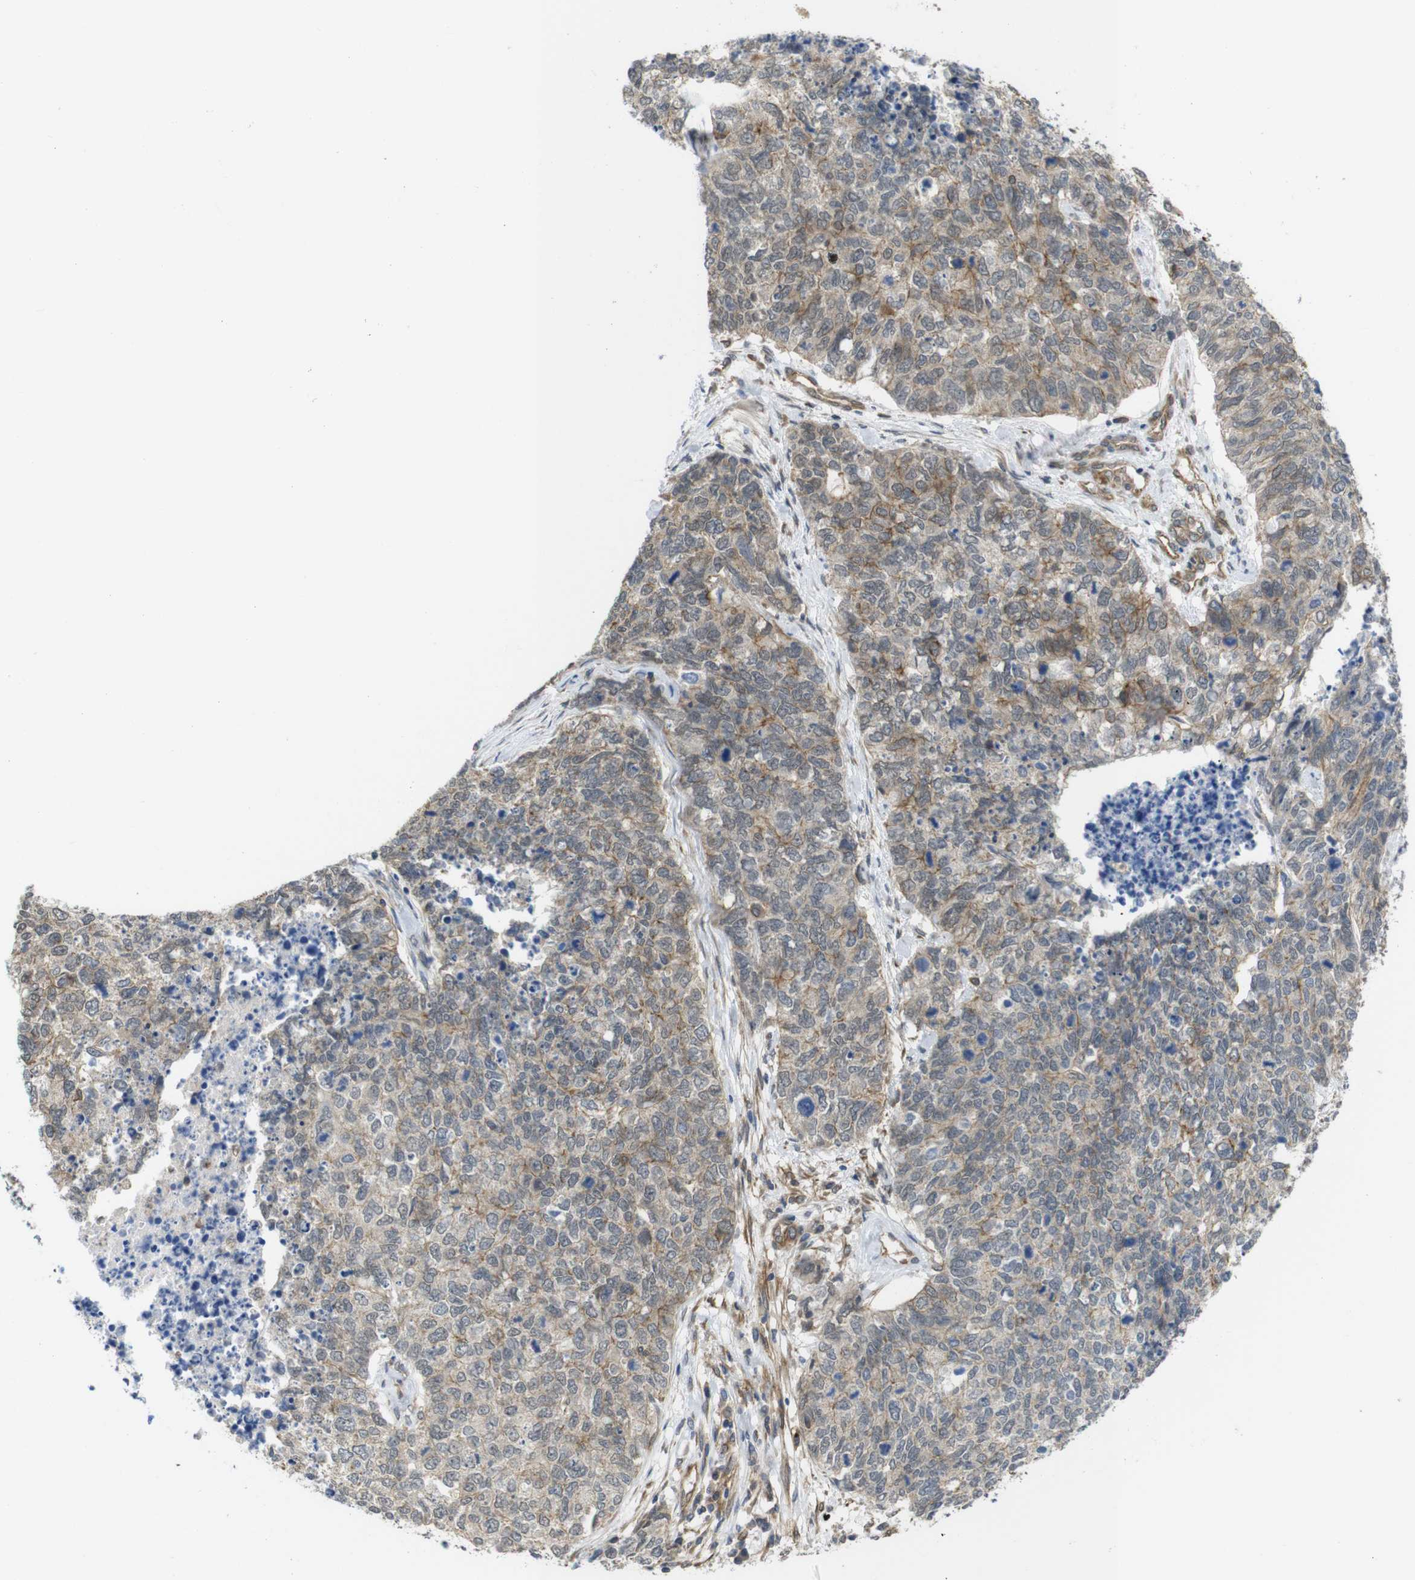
{"staining": {"intensity": "moderate", "quantity": "<25%", "location": "cytoplasmic/membranous"}, "tissue": "cervical cancer", "cell_type": "Tumor cells", "image_type": "cancer", "snomed": [{"axis": "morphology", "description": "Squamous cell carcinoma, NOS"}, {"axis": "topography", "description": "Cervix"}], "caption": "The image exhibits staining of cervical squamous cell carcinoma, revealing moderate cytoplasmic/membranous protein staining (brown color) within tumor cells.", "gene": "ZDHHC5", "patient": {"sex": "female", "age": 63}}